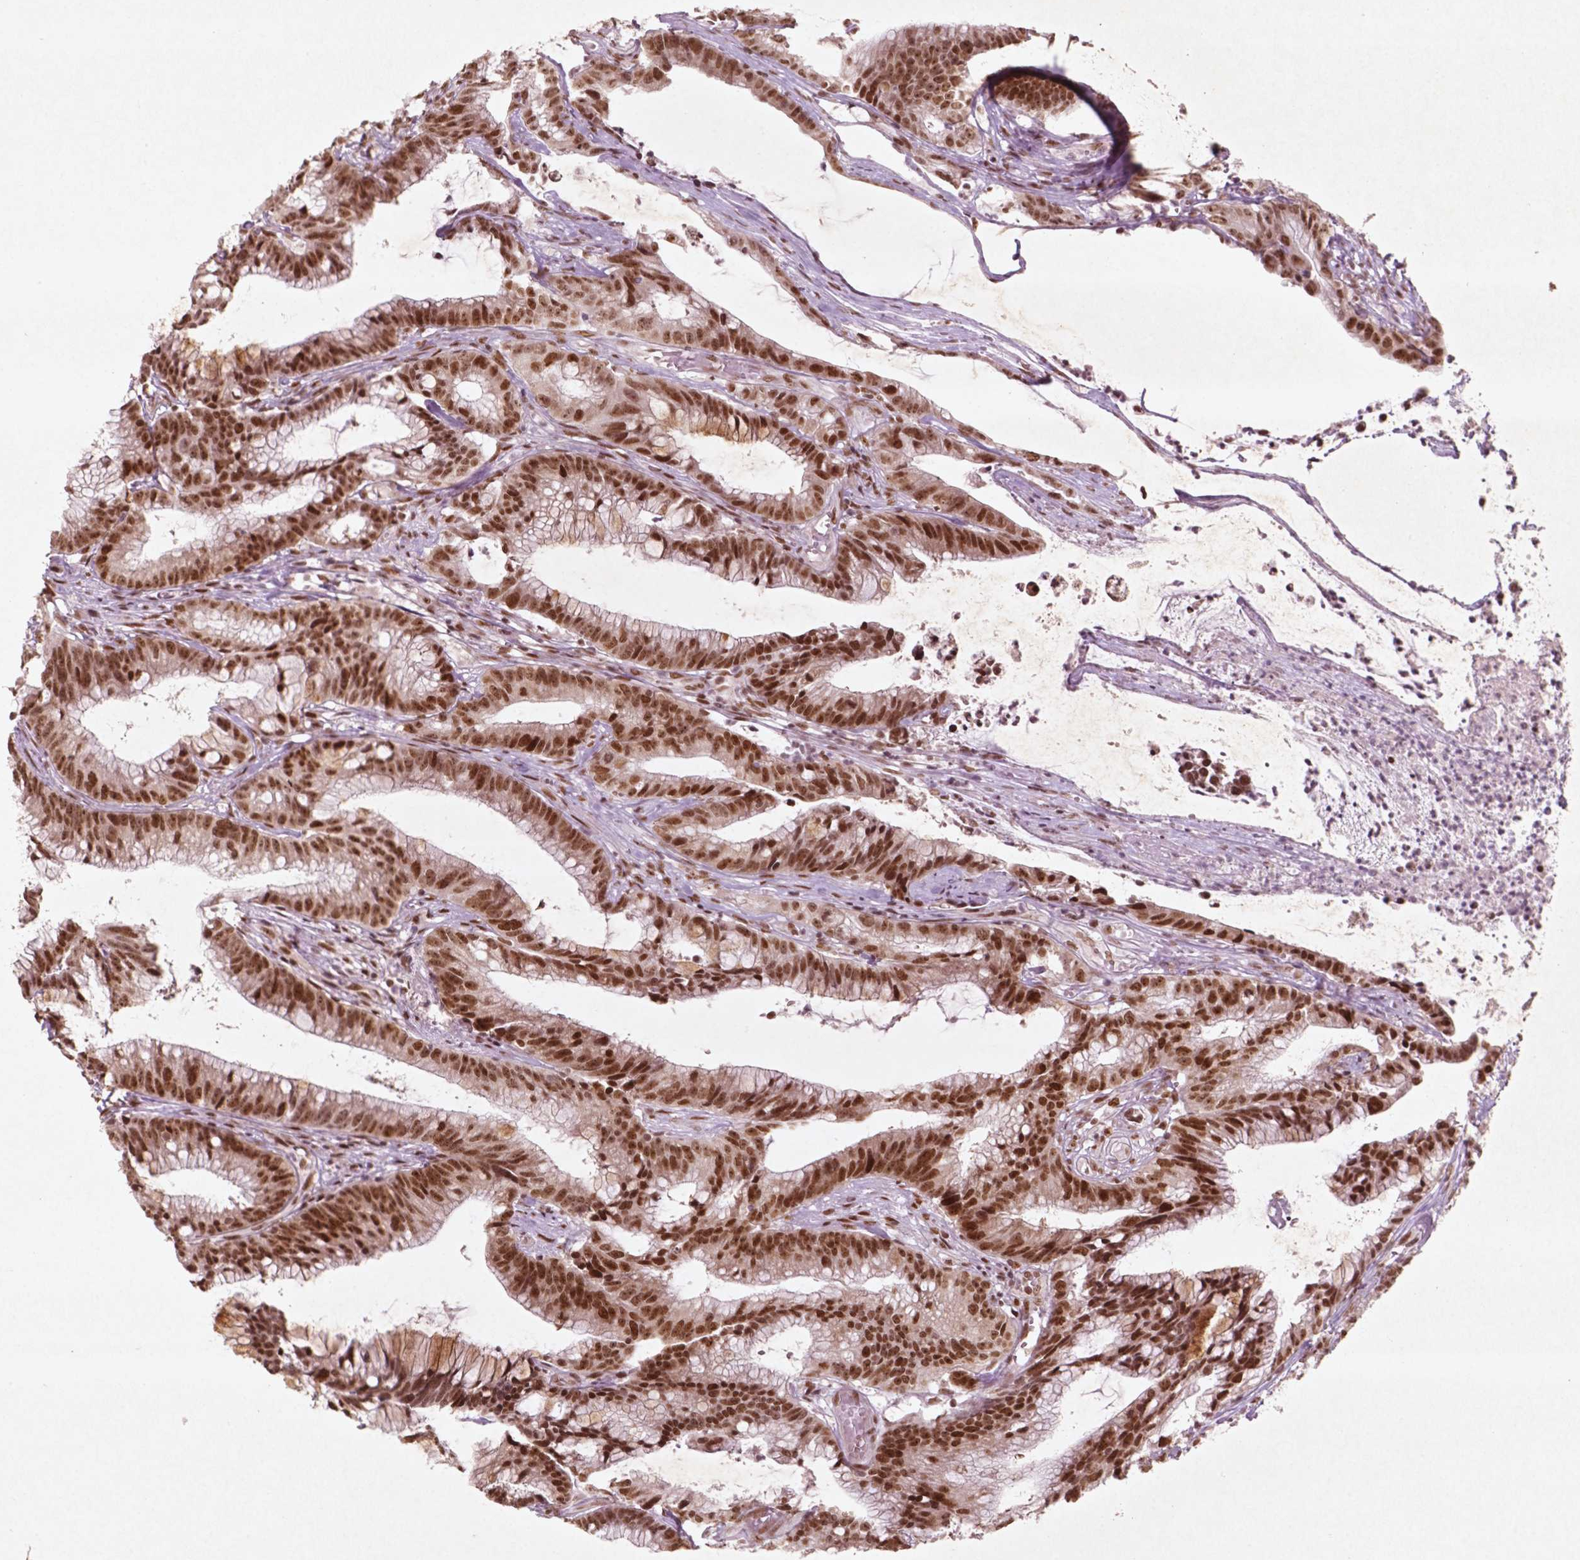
{"staining": {"intensity": "strong", "quantity": ">75%", "location": "nuclear"}, "tissue": "colorectal cancer", "cell_type": "Tumor cells", "image_type": "cancer", "snomed": [{"axis": "morphology", "description": "Adenocarcinoma, NOS"}, {"axis": "topography", "description": "Colon"}], "caption": "Immunohistochemical staining of adenocarcinoma (colorectal) shows high levels of strong nuclear protein staining in about >75% of tumor cells. (DAB IHC, brown staining for protein, blue staining for nuclei).", "gene": "HMG20B", "patient": {"sex": "female", "age": 78}}